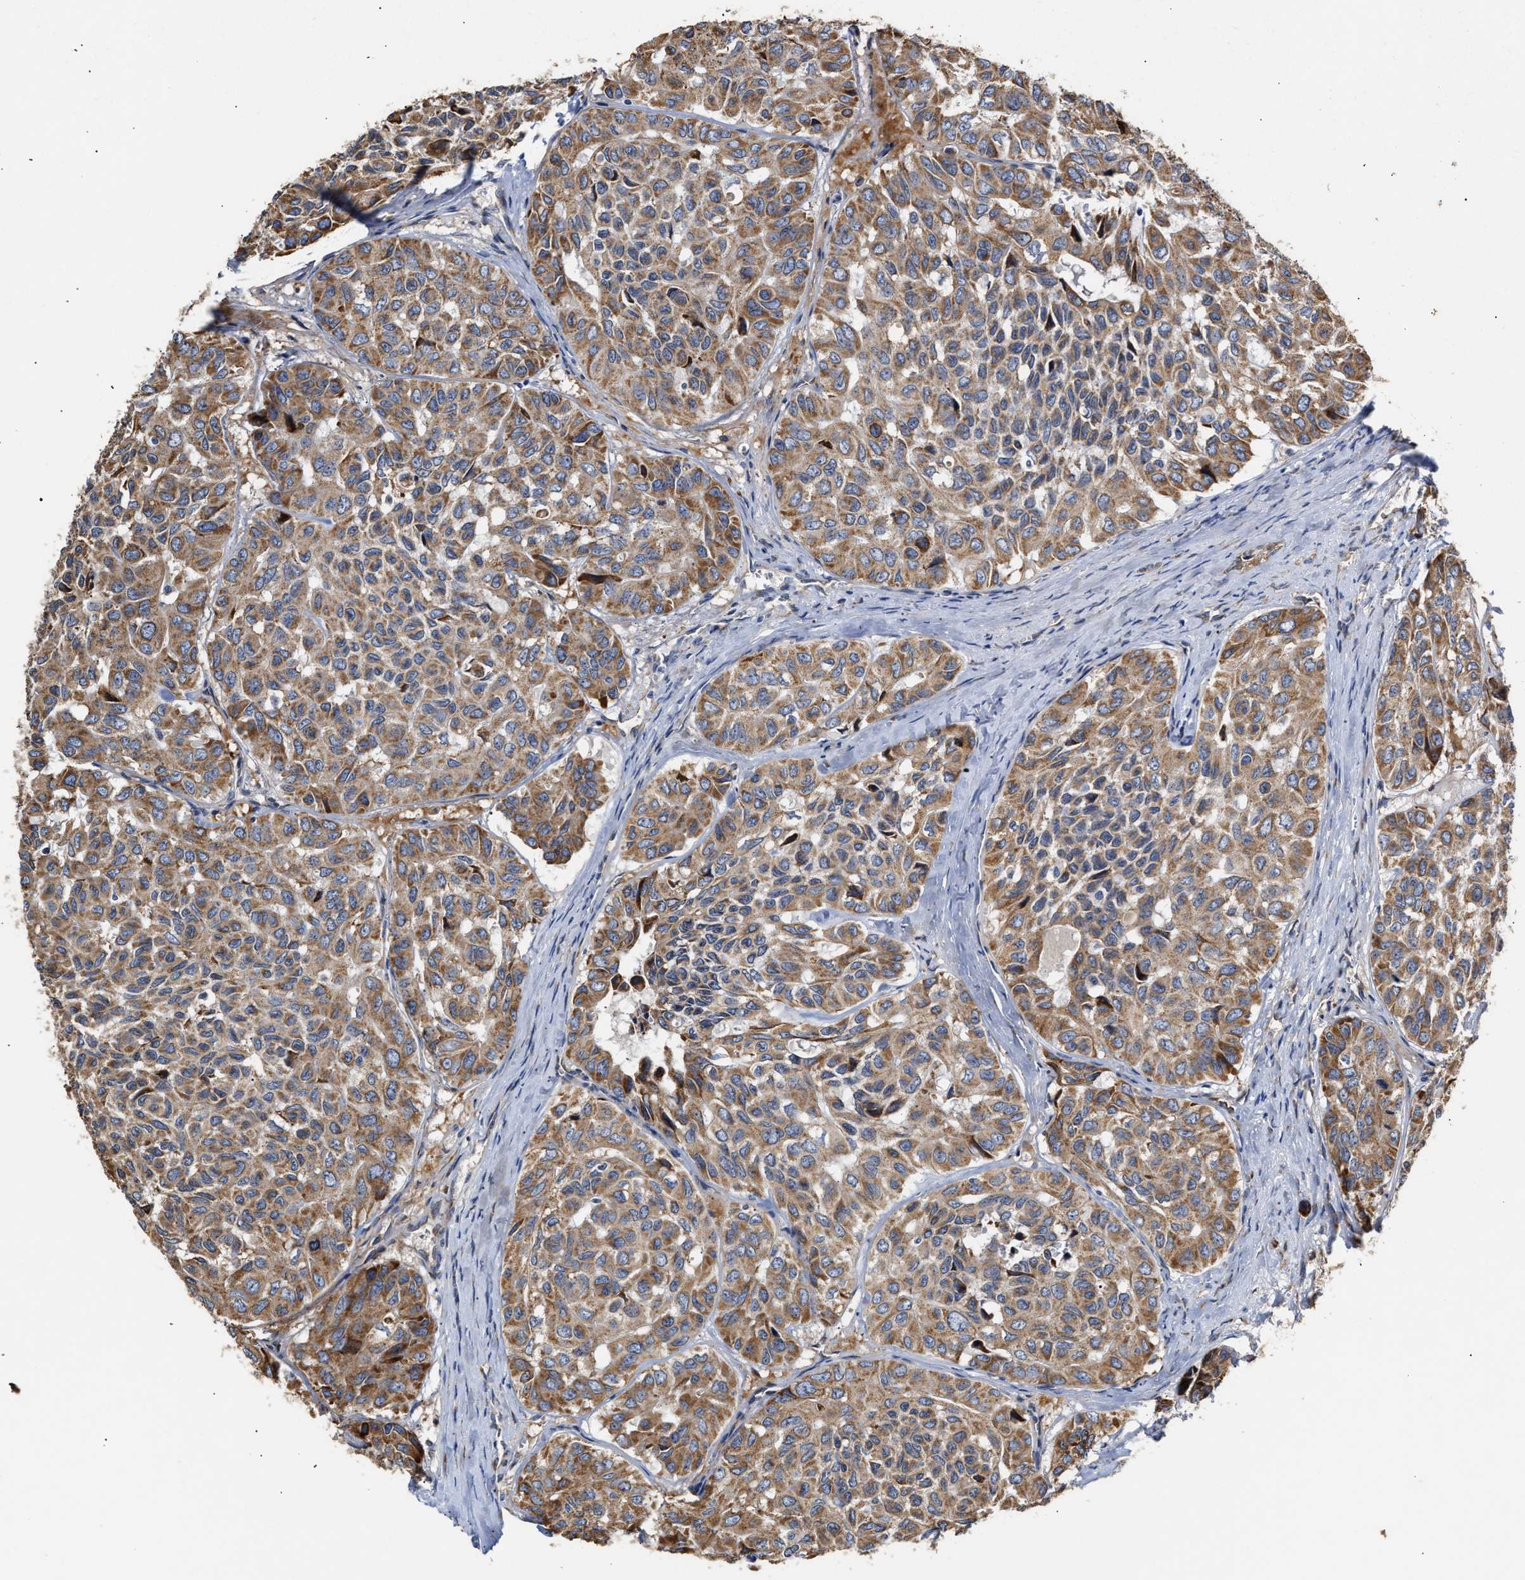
{"staining": {"intensity": "moderate", "quantity": ">75%", "location": "cytoplasmic/membranous"}, "tissue": "head and neck cancer", "cell_type": "Tumor cells", "image_type": "cancer", "snomed": [{"axis": "morphology", "description": "Adenocarcinoma, NOS"}, {"axis": "topography", "description": "Salivary gland, NOS"}, {"axis": "topography", "description": "Head-Neck"}], "caption": "Immunohistochemical staining of head and neck cancer (adenocarcinoma) shows moderate cytoplasmic/membranous protein staining in about >75% of tumor cells.", "gene": "MALSU1", "patient": {"sex": "female", "age": 76}}